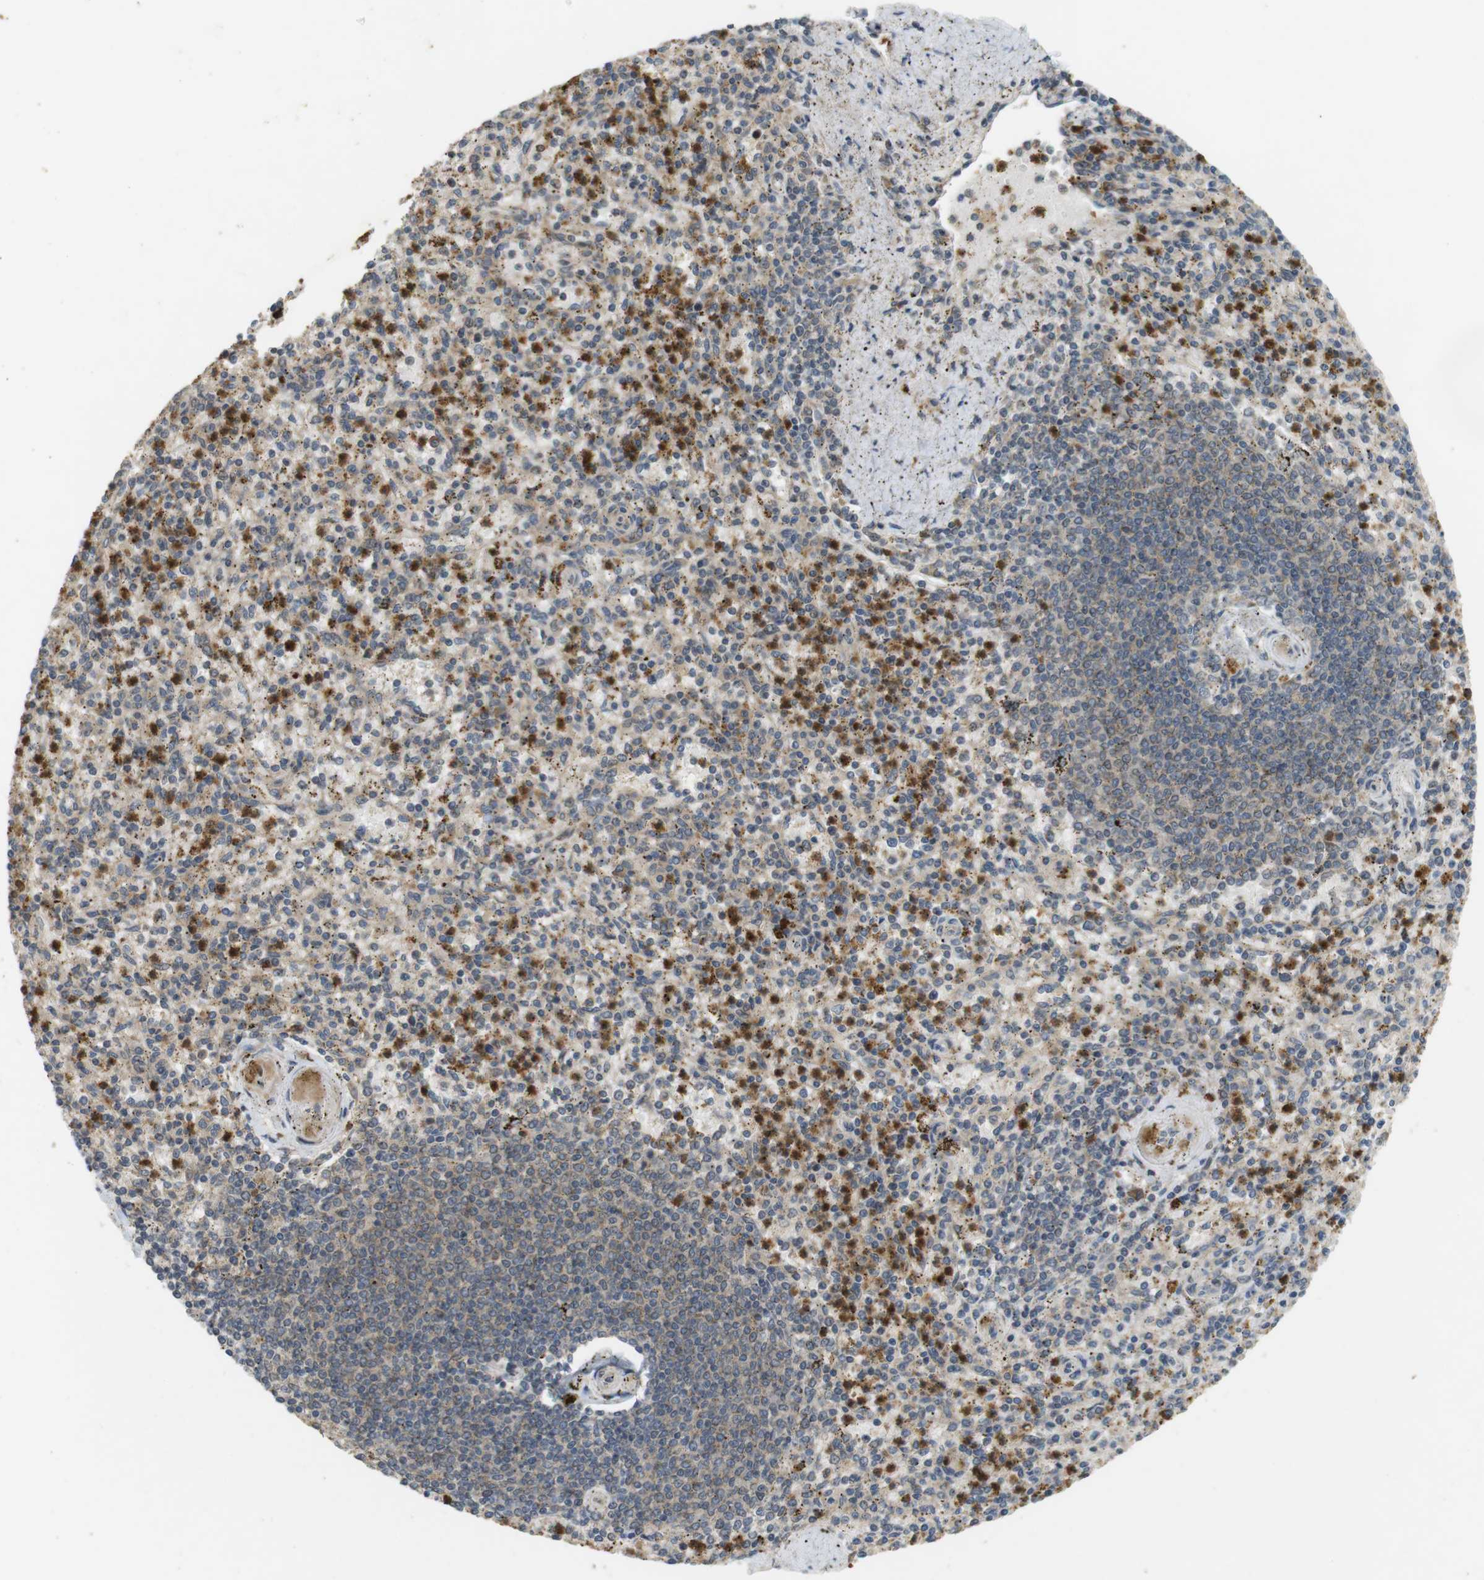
{"staining": {"intensity": "strong", "quantity": "25%-75%", "location": "cytoplasmic/membranous,nuclear"}, "tissue": "spleen", "cell_type": "Cells in red pulp", "image_type": "normal", "snomed": [{"axis": "morphology", "description": "Normal tissue, NOS"}, {"axis": "topography", "description": "Spleen"}], "caption": "Immunohistochemistry photomicrograph of benign human spleen stained for a protein (brown), which displays high levels of strong cytoplasmic/membranous,nuclear positivity in about 25%-75% of cells in red pulp.", "gene": "TMX3", "patient": {"sex": "male", "age": 72}}